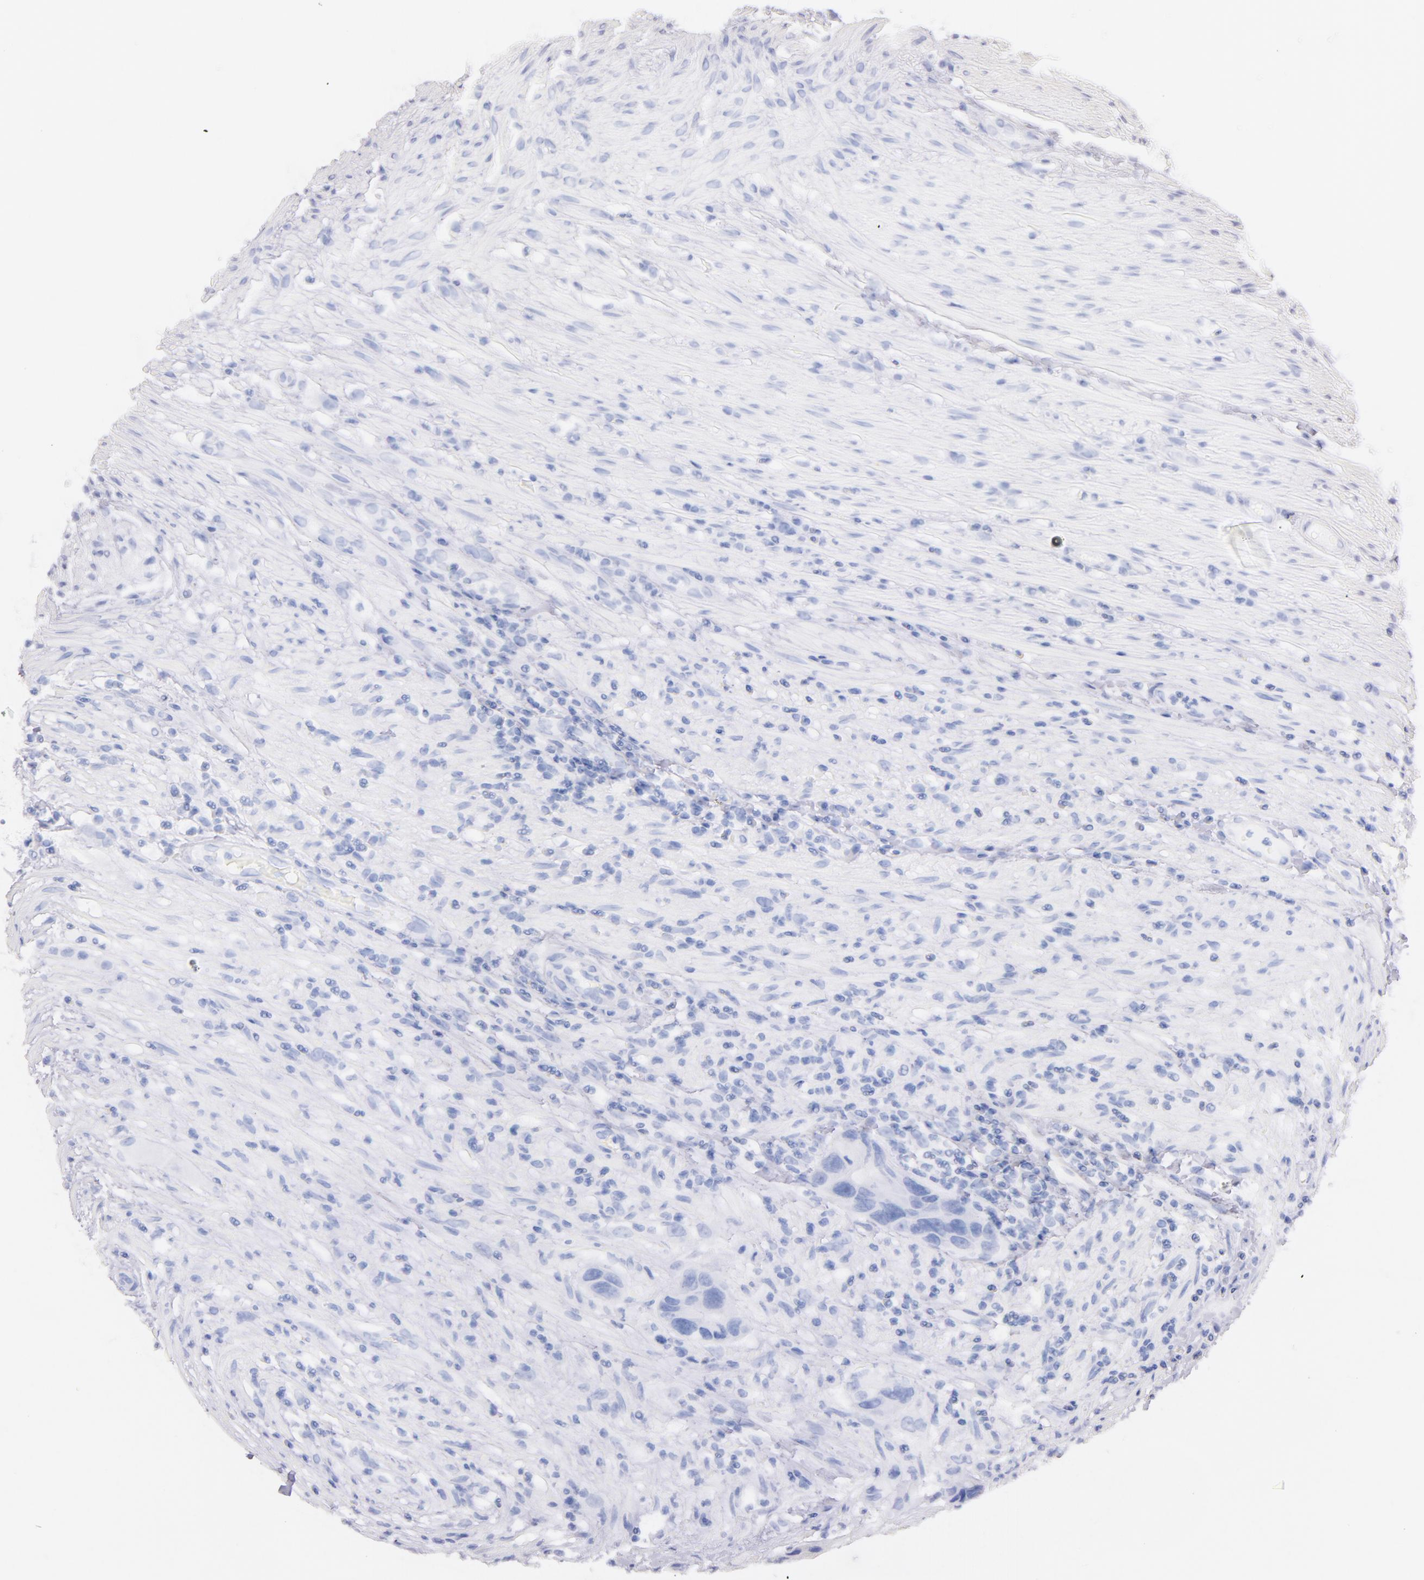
{"staining": {"intensity": "negative", "quantity": "none", "location": "none"}, "tissue": "colorectal cancer", "cell_type": "Tumor cells", "image_type": "cancer", "snomed": [{"axis": "morphology", "description": "Adenocarcinoma, NOS"}, {"axis": "topography", "description": "Colon"}], "caption": "DAB immunohistochemical staining of human colorectal cancer (adenocarcinoma) exhibits no significant staining in tumor cells.", "gene": "CD44", "patient": {"sex": "female", "age": 70}}